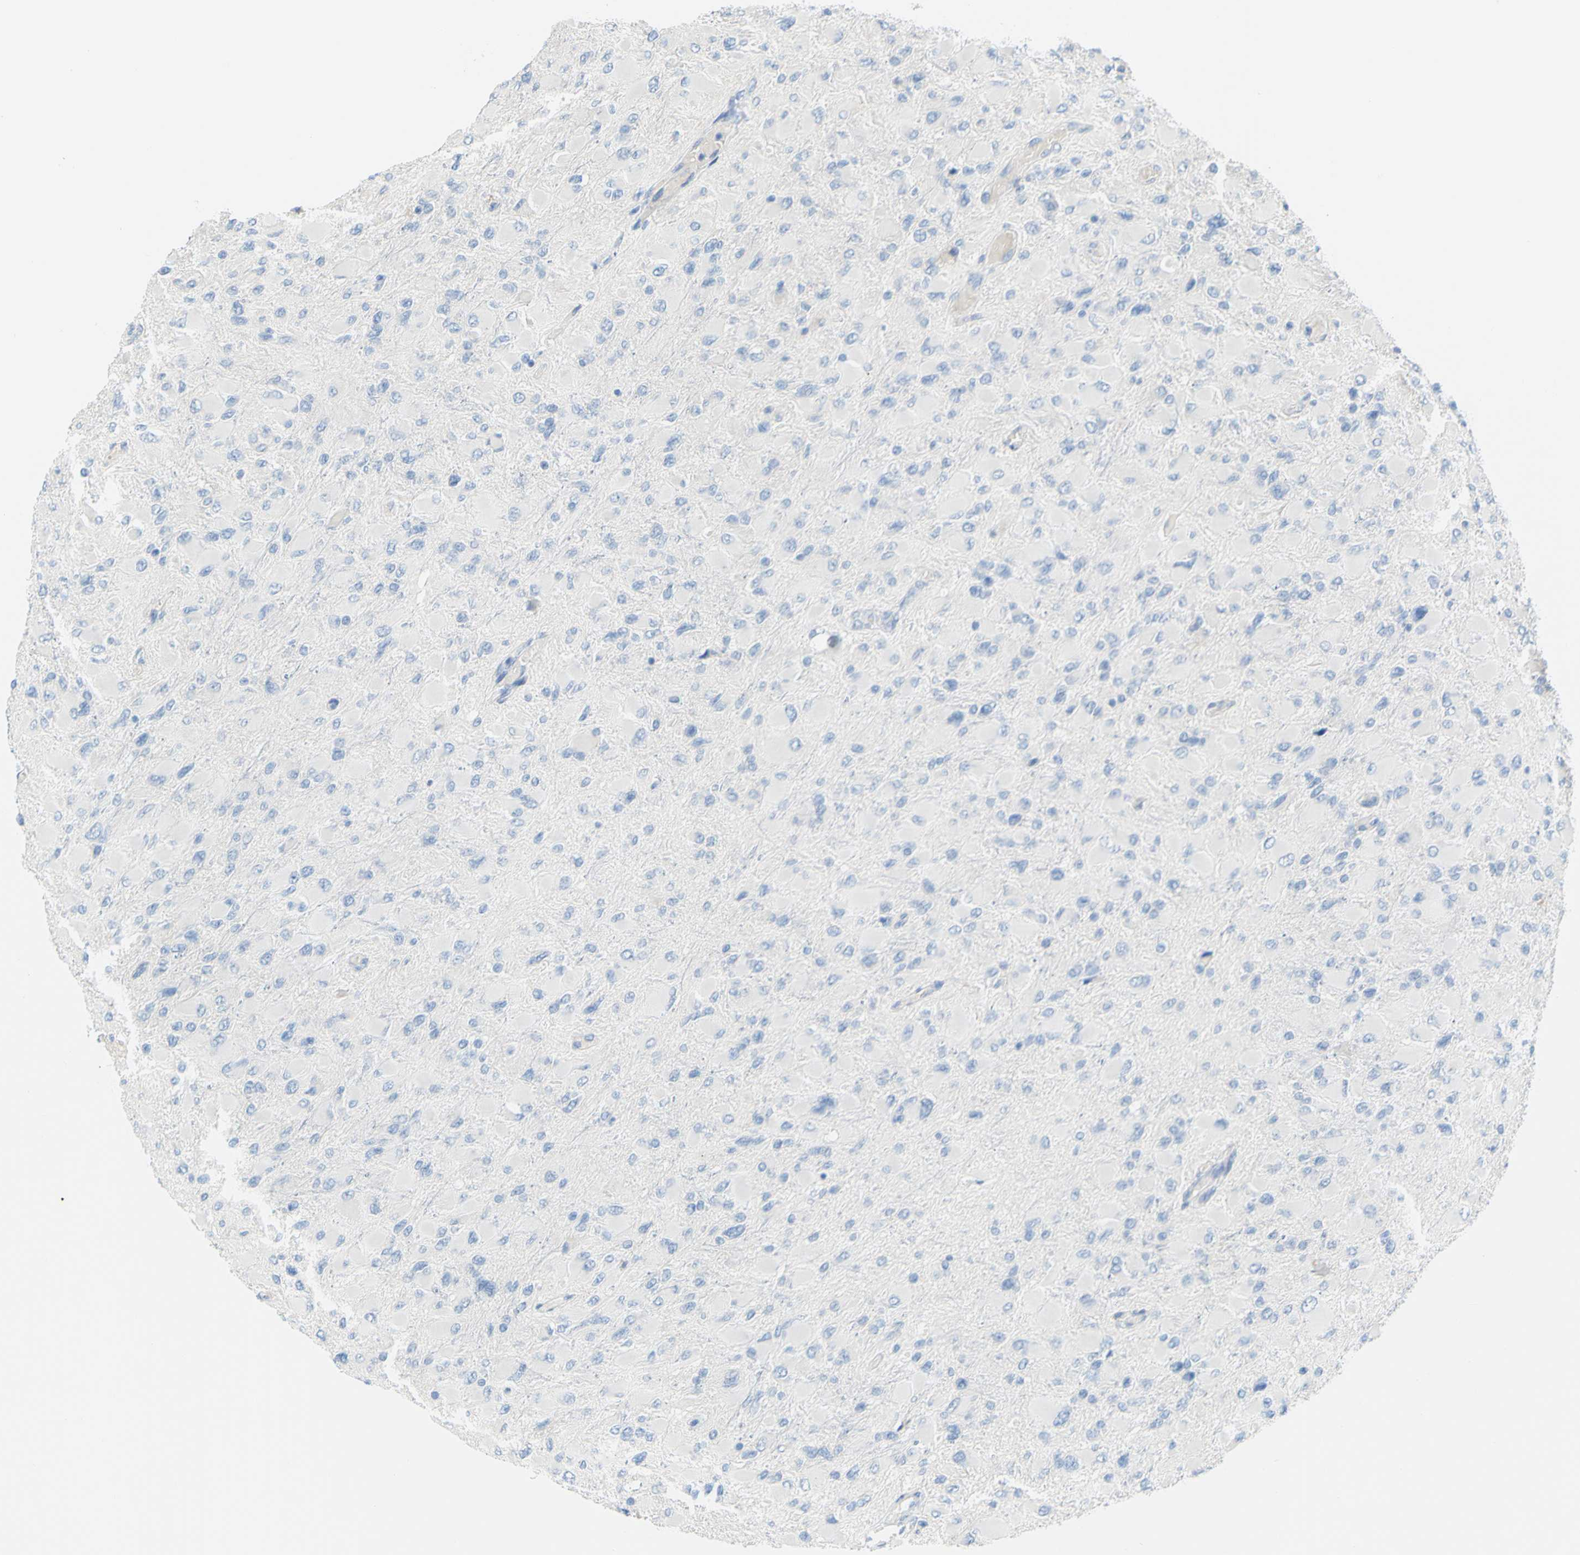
{"staining": {"intensity": "negative", "quantity": "none", "location": "none"}, "tissue": "glioma", "cell_type": "Tumor cells", "image_type": "cancer", "snomed": [{"axis": "morphology", "description": "Glioma, malignant, High grade"}, {"axis": "topography", "description": "Cerebral cortex"}], "caption": "This is a photomicrograph of immunohistochemistry (IHC) staining of glioma, which shows no expression in tumor cells.", "gene": "DCT", "patient": {"sex": "female", "age": 36}}